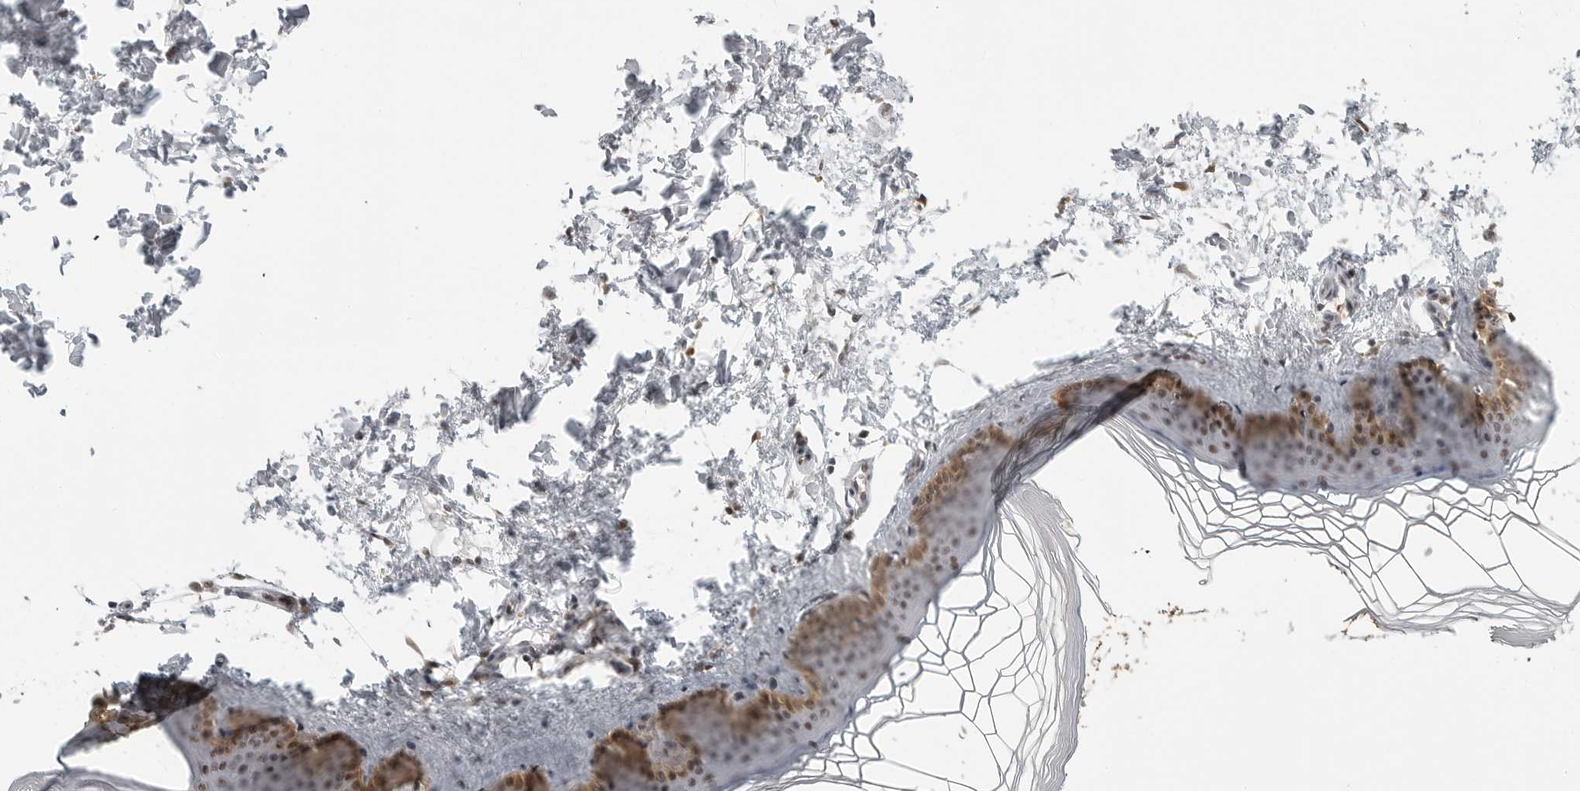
{"staining": {"intensity": "weak", "quantity": ">75%", "location": "cytoplasmic/membranous"}, "tissue": "skin", "cell_type": "Fibroblasts", "image_type": "normal", "snomed": [{"axis": "morphology", "description": "Normal tissue, NOS"}, {"axis": "topography", "description": "Skin"}], "caption": "This histopathology image reveals IHC staining of unremarkable human skin, with low weak cytoplasmic/membranous staining in approximately >75% of fibroblasts.", "gene": "PRDM10", "patient": {"sex": "female", "age": 27}}